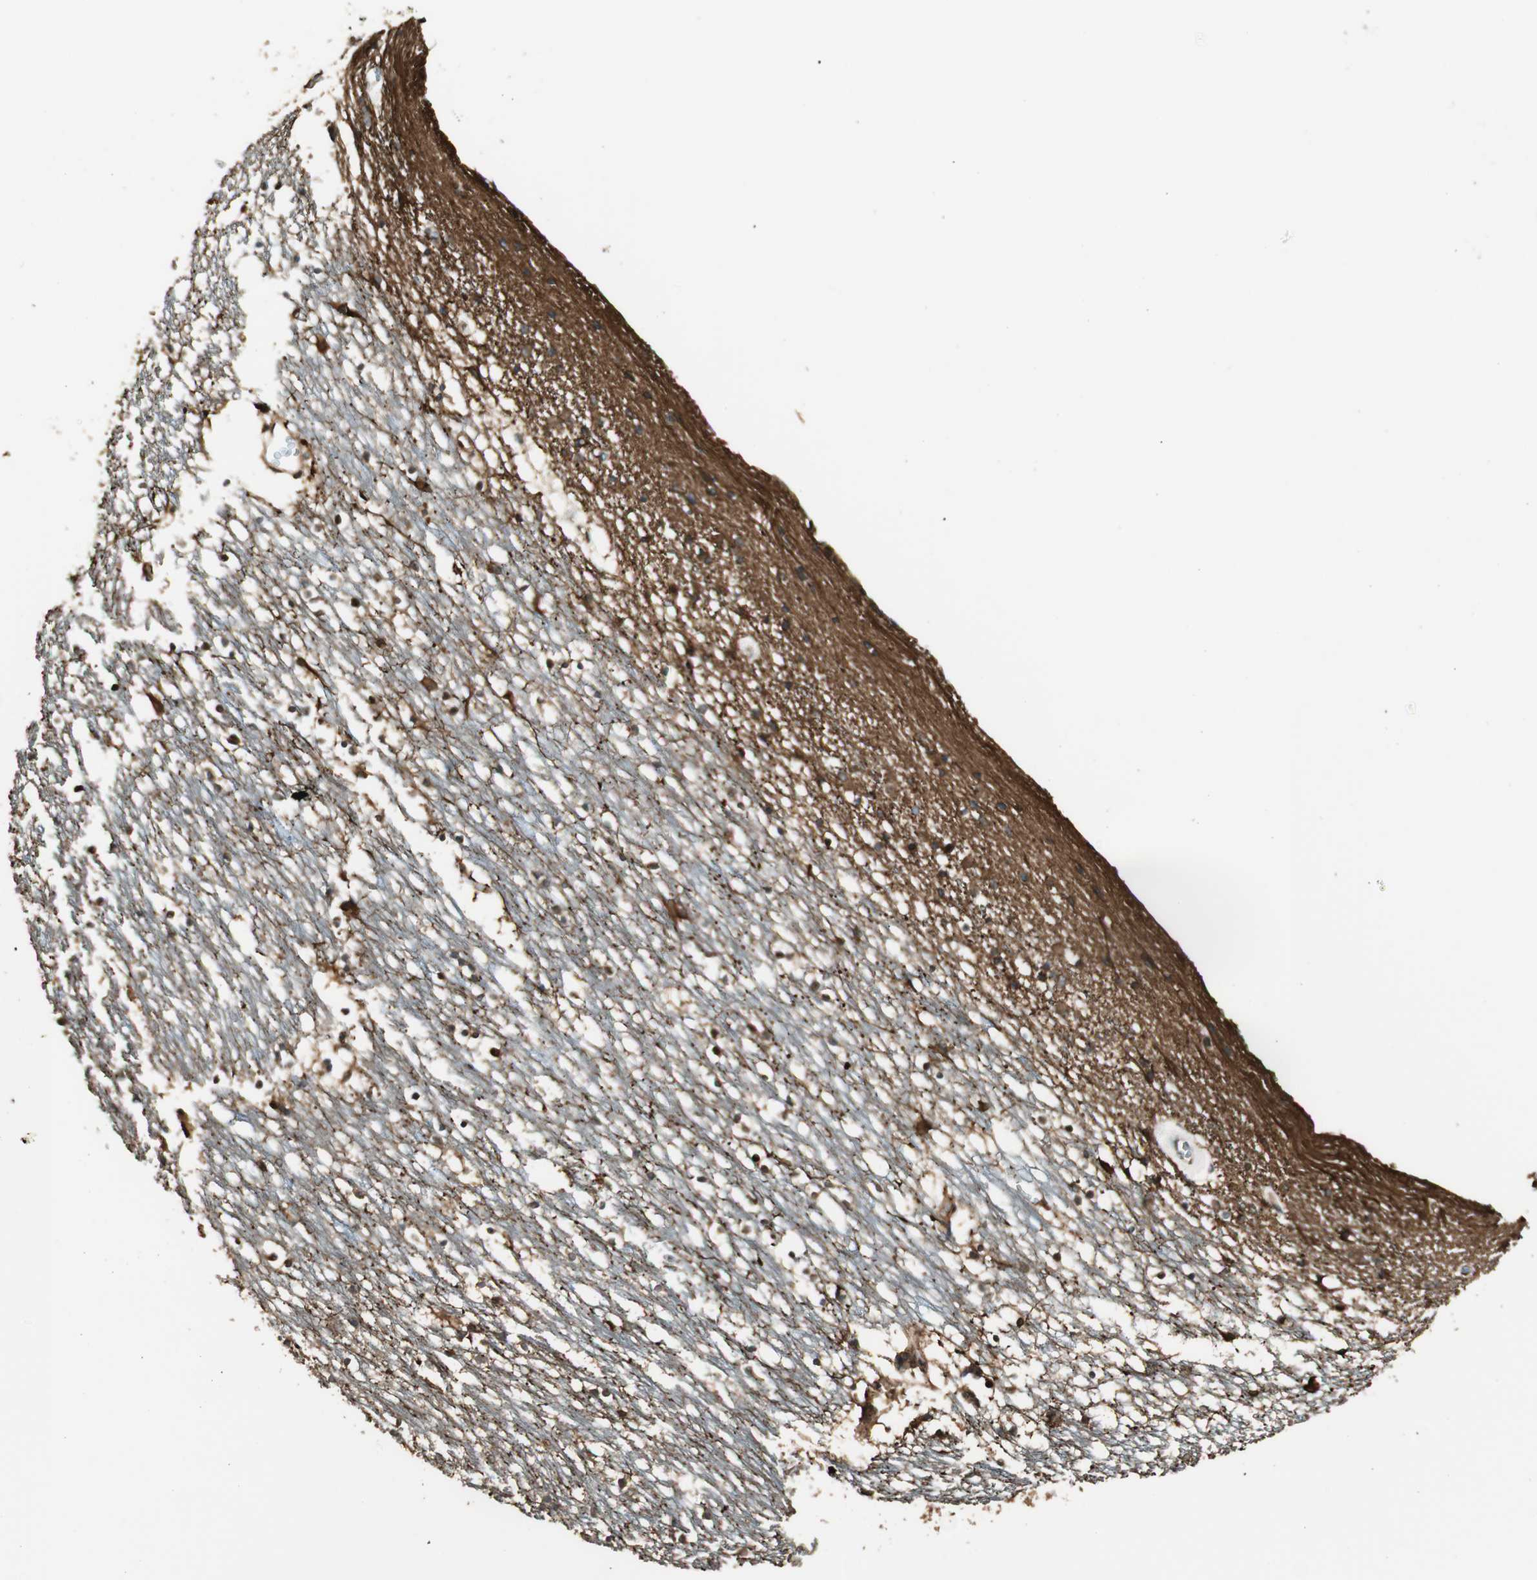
{"staining": {"intensity": "moderate", "quantity": ">75%", "location": "cytoplasmic/membranous,nuclear"}, "tissue": "caudate", "cell_type": "Glial cells", "image_type": "normal", "snomed": [{"axis": "morphology", "description": "Normal tissue, NOS"}, {"axis": "topography", "description": "Lateral ventricle wall"}], "caption": "Immunohistochemistry of normal caudate shows medium levels of moderate cytoplasmic/membranous,nuclear positivity in about >75% of glial cells. Ihc stains the protein of interest in brown and the nuclei are stained blue.", "gene": "CNOT4", "patient": {"sex": "male", "age": 45}}